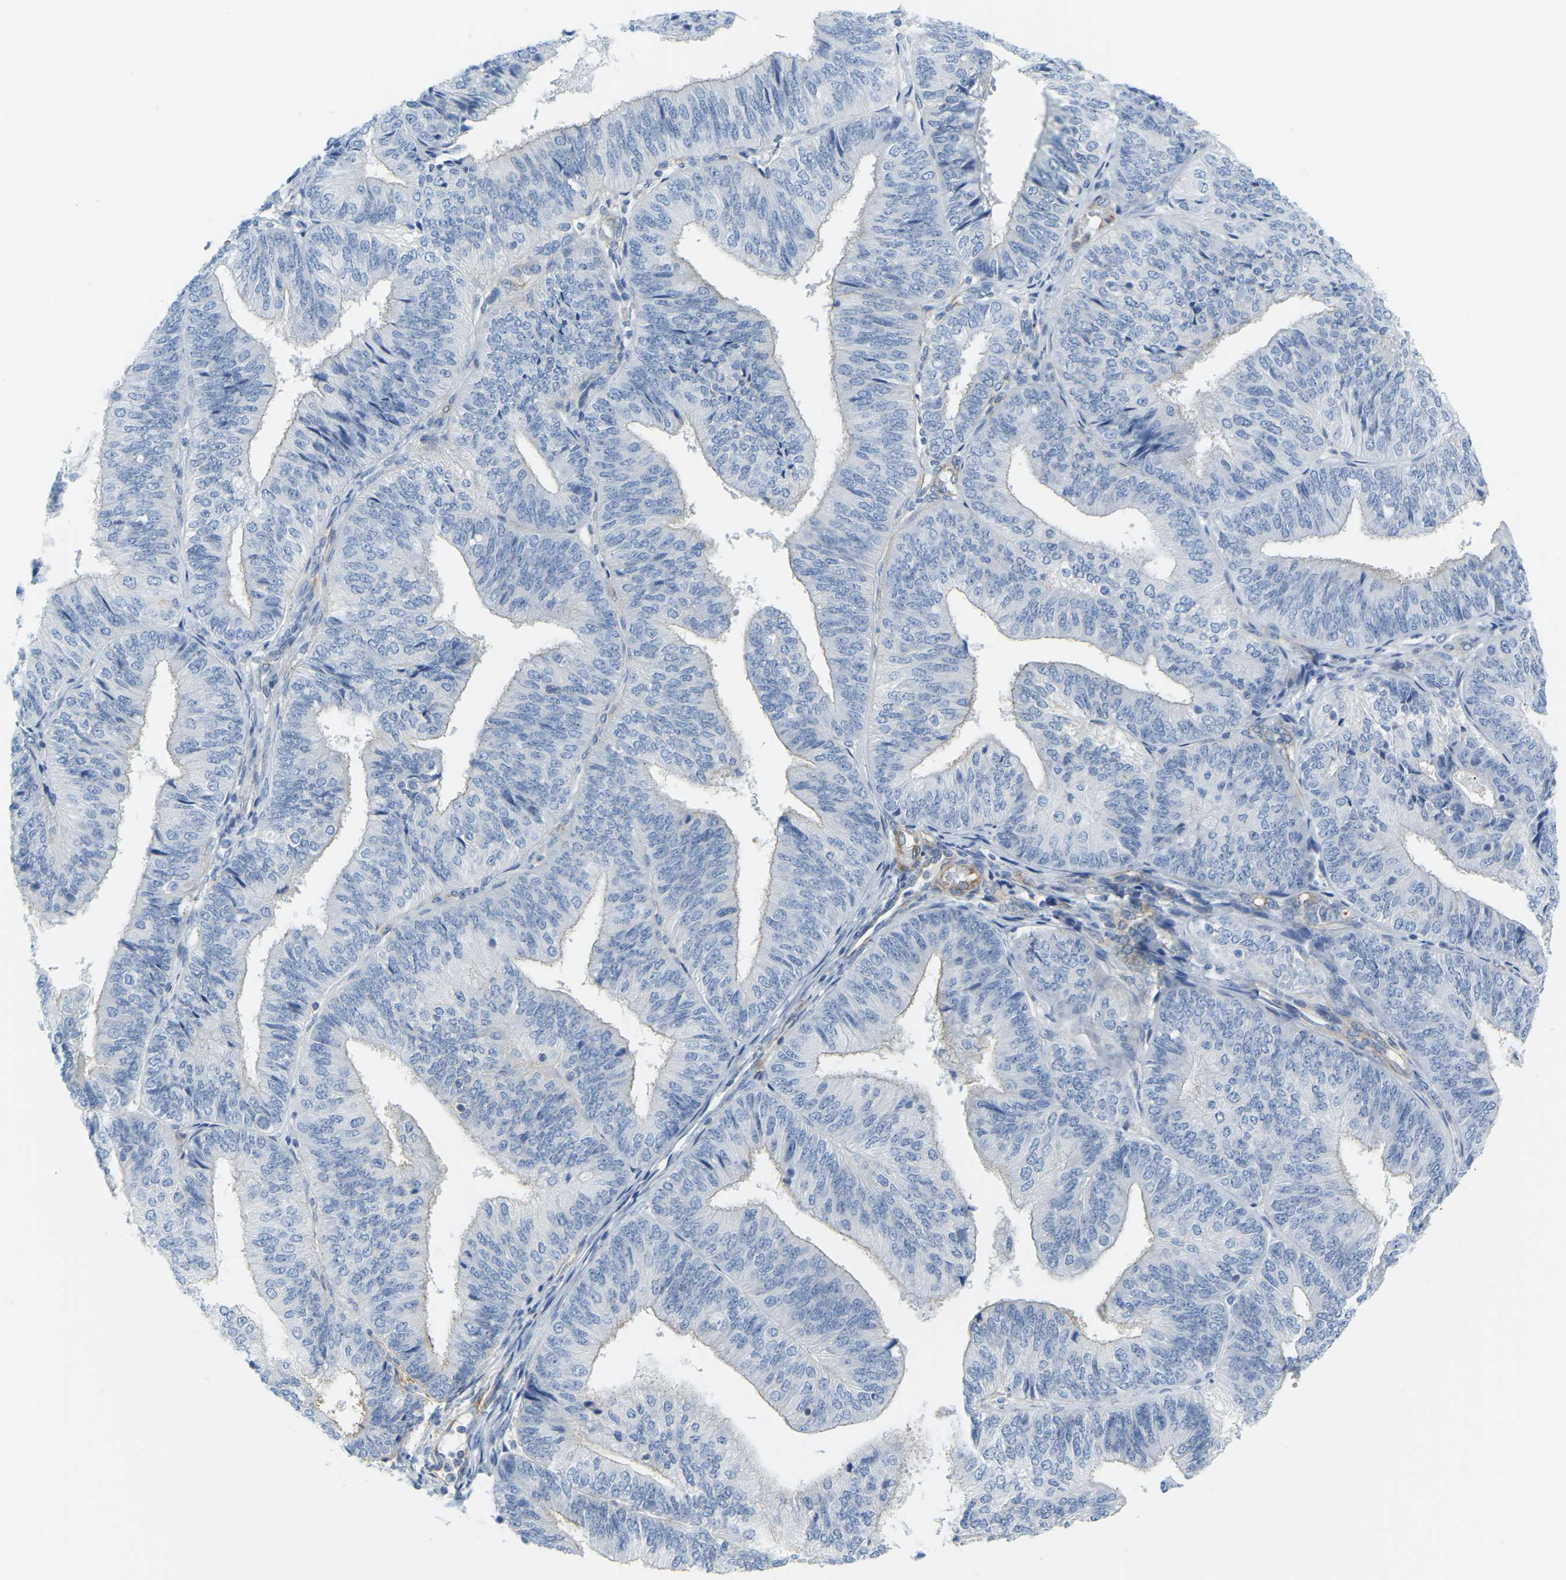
{"staining": {"intensity": "negative", "quantity": "none", "location": "none"}, "tissue": "endometrial cancer", "cell_type": "Tumor cells", "image_type": "cancer", "snomed": [{"axis": "morphology", "description": "Adenocarcinoma, NOS"}, {"axis": "topography", "description": "Endometrium"}], "caption": "There is no significant staining in tumor cells of adenocarcinoma (endometrial).", "gene": "MYL3", "patient": {"sex": "female", "age": 58}}